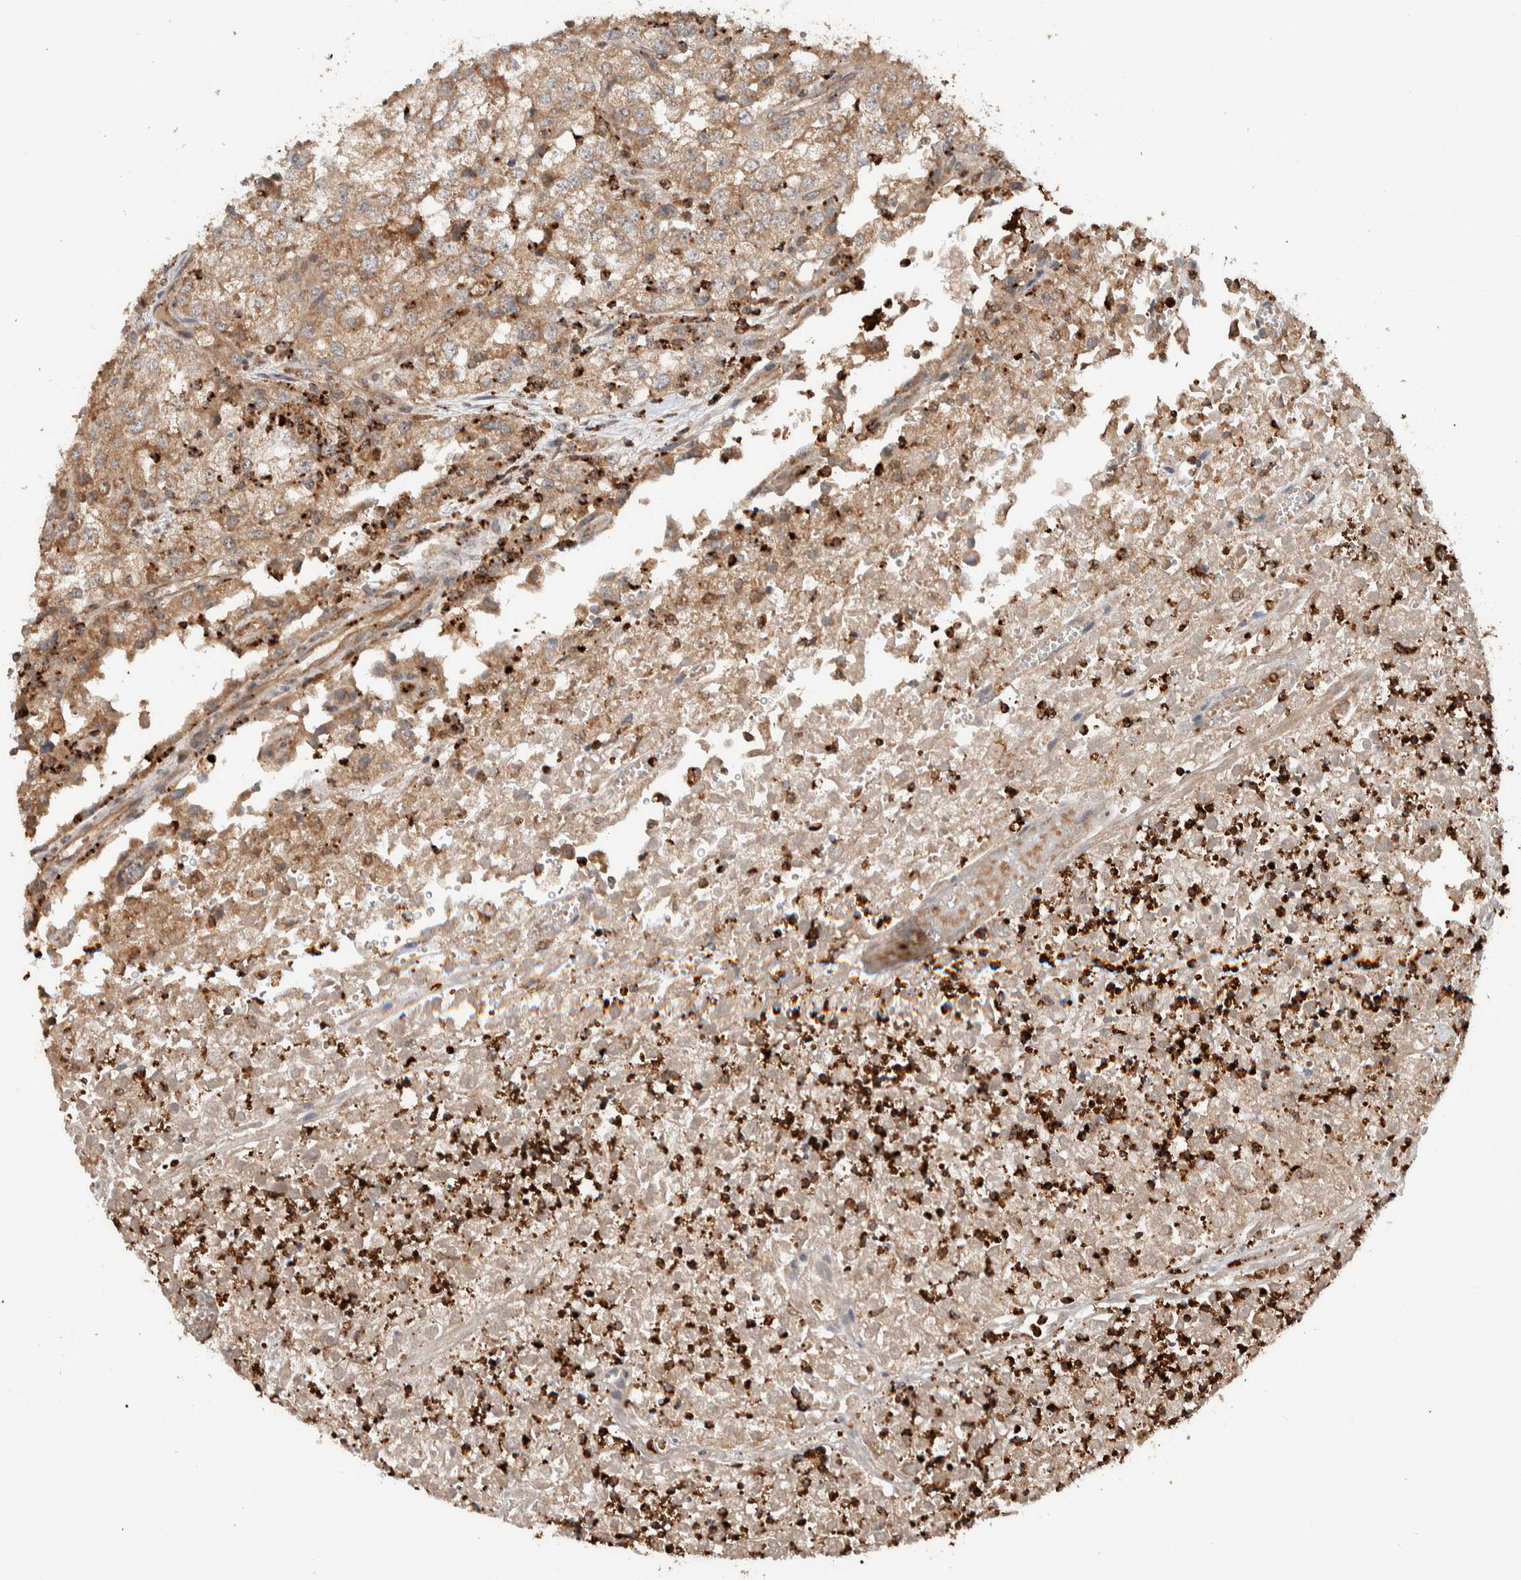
{"staining": {"intensity": "weak", "quantity": ">75%", "location": "cytoplasmic/membranous"}, "tissue": "renal cancer", "cell_type": "Tumor cells", "image_type": "cancer", "snomed": [{"axis": "morphology", "description": "Adenocarcinoma, NOS"}, {"axis": "topography", "description": "Kidney"}], "caption": "Tumor cells show low levels of weak cytoplasmic/membranous positivity in approximately >75% of cells in human adenocarcinoma (renal).", "gene": "VPS53", "patient": {"sex": "female", "age": 54}}